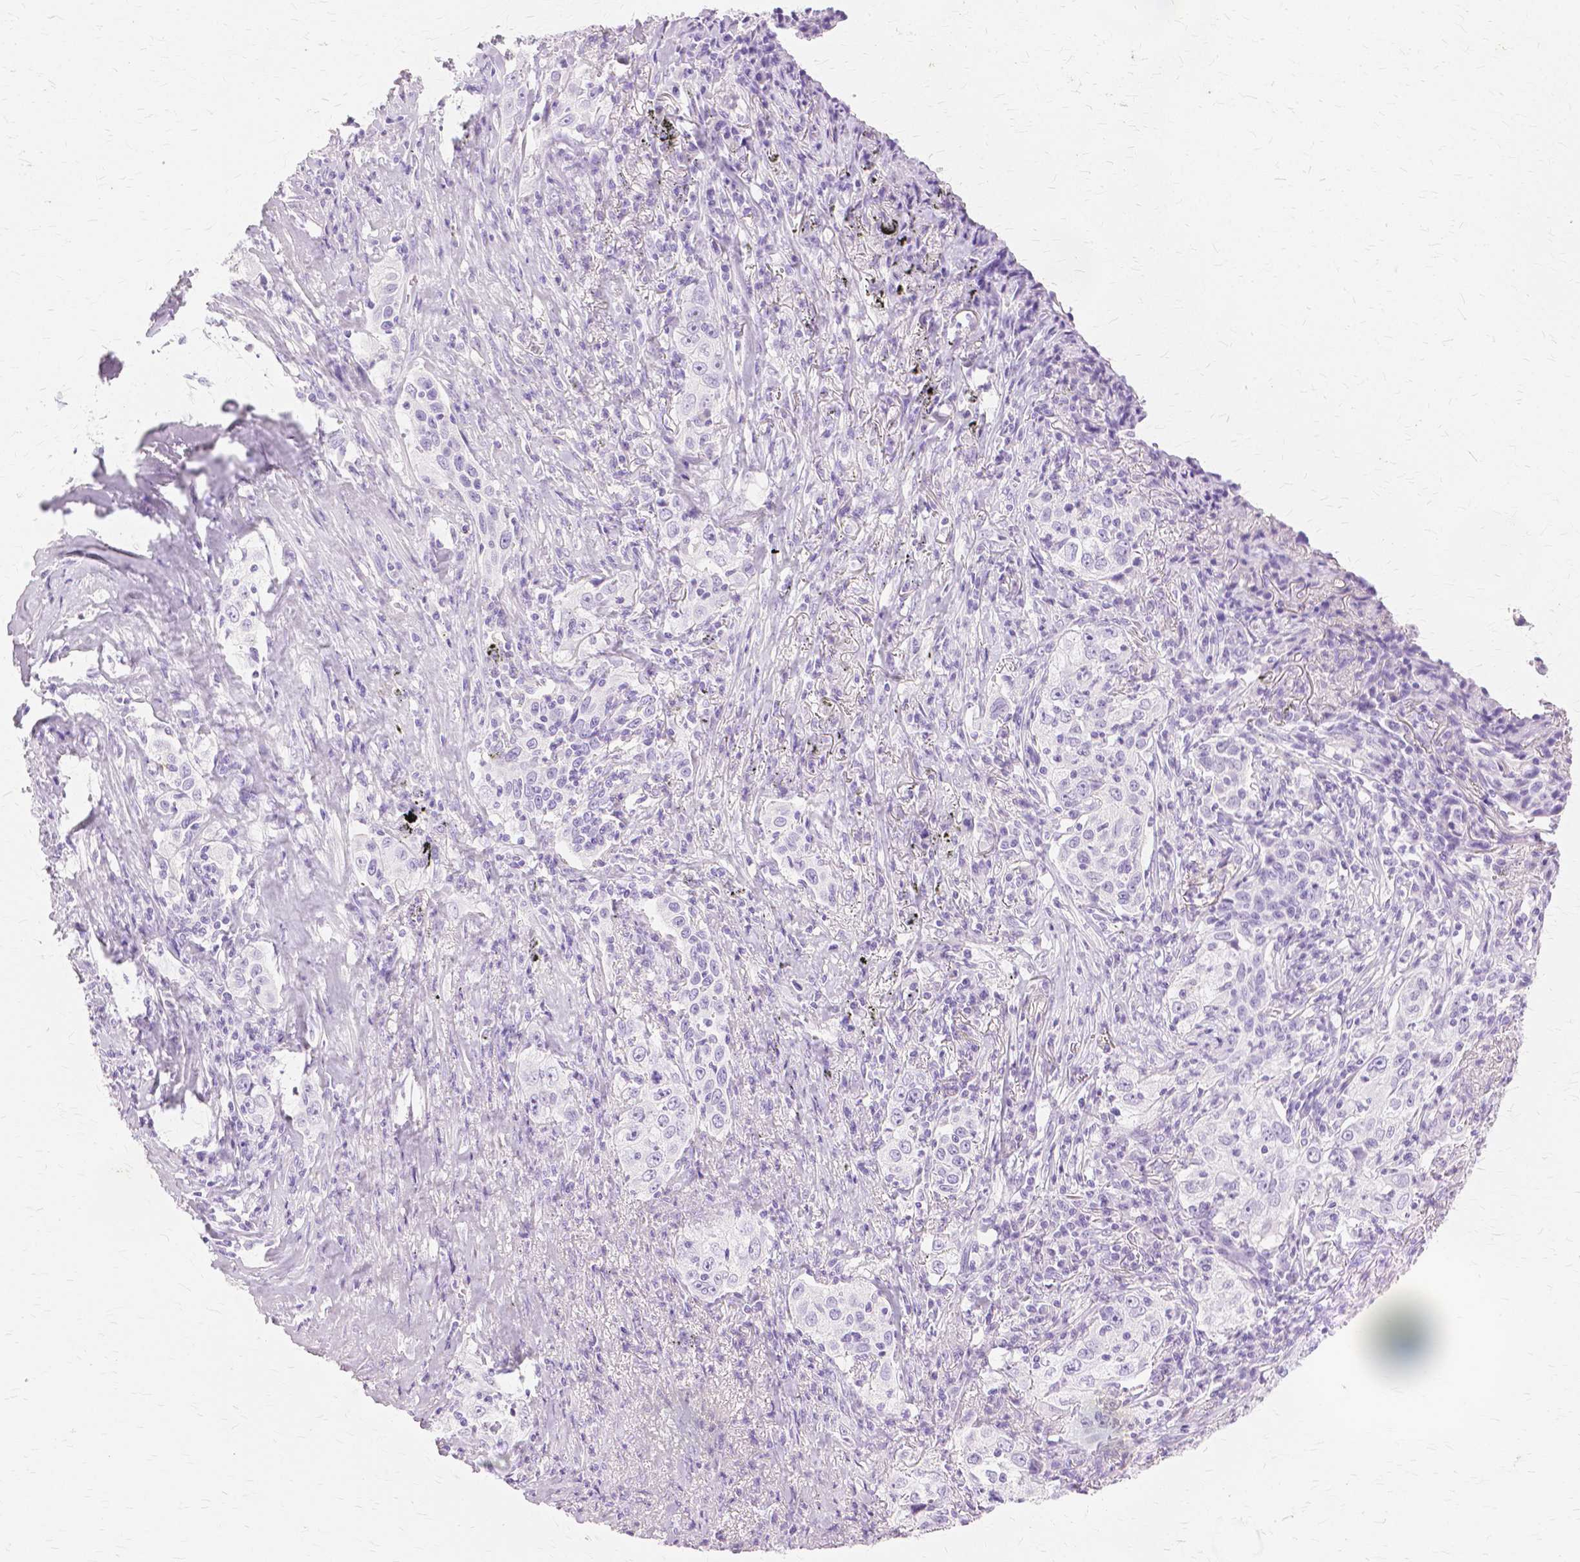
{"staining": {"intensity": "negative", "quantity": "none", "location": "none"}, "tissue": "lung cancer", "cell_type": "Tumor cells", "image_type": "cancer", "snomed": [{"axis": "morphology", "description": "Squamous cell carcinoma, NOS"}, {"axis": "topography", "description": "Lung"}], "caption": "An immunohistochemistry (IHC) image of lung squamous cell carcinoma is shown. There is no staining in tumor cells of lung squamous cell carcinoma. Nuclei are stained in blue.", "gene": "TGM1", "patient": {"sex": "male", "age": 71}}